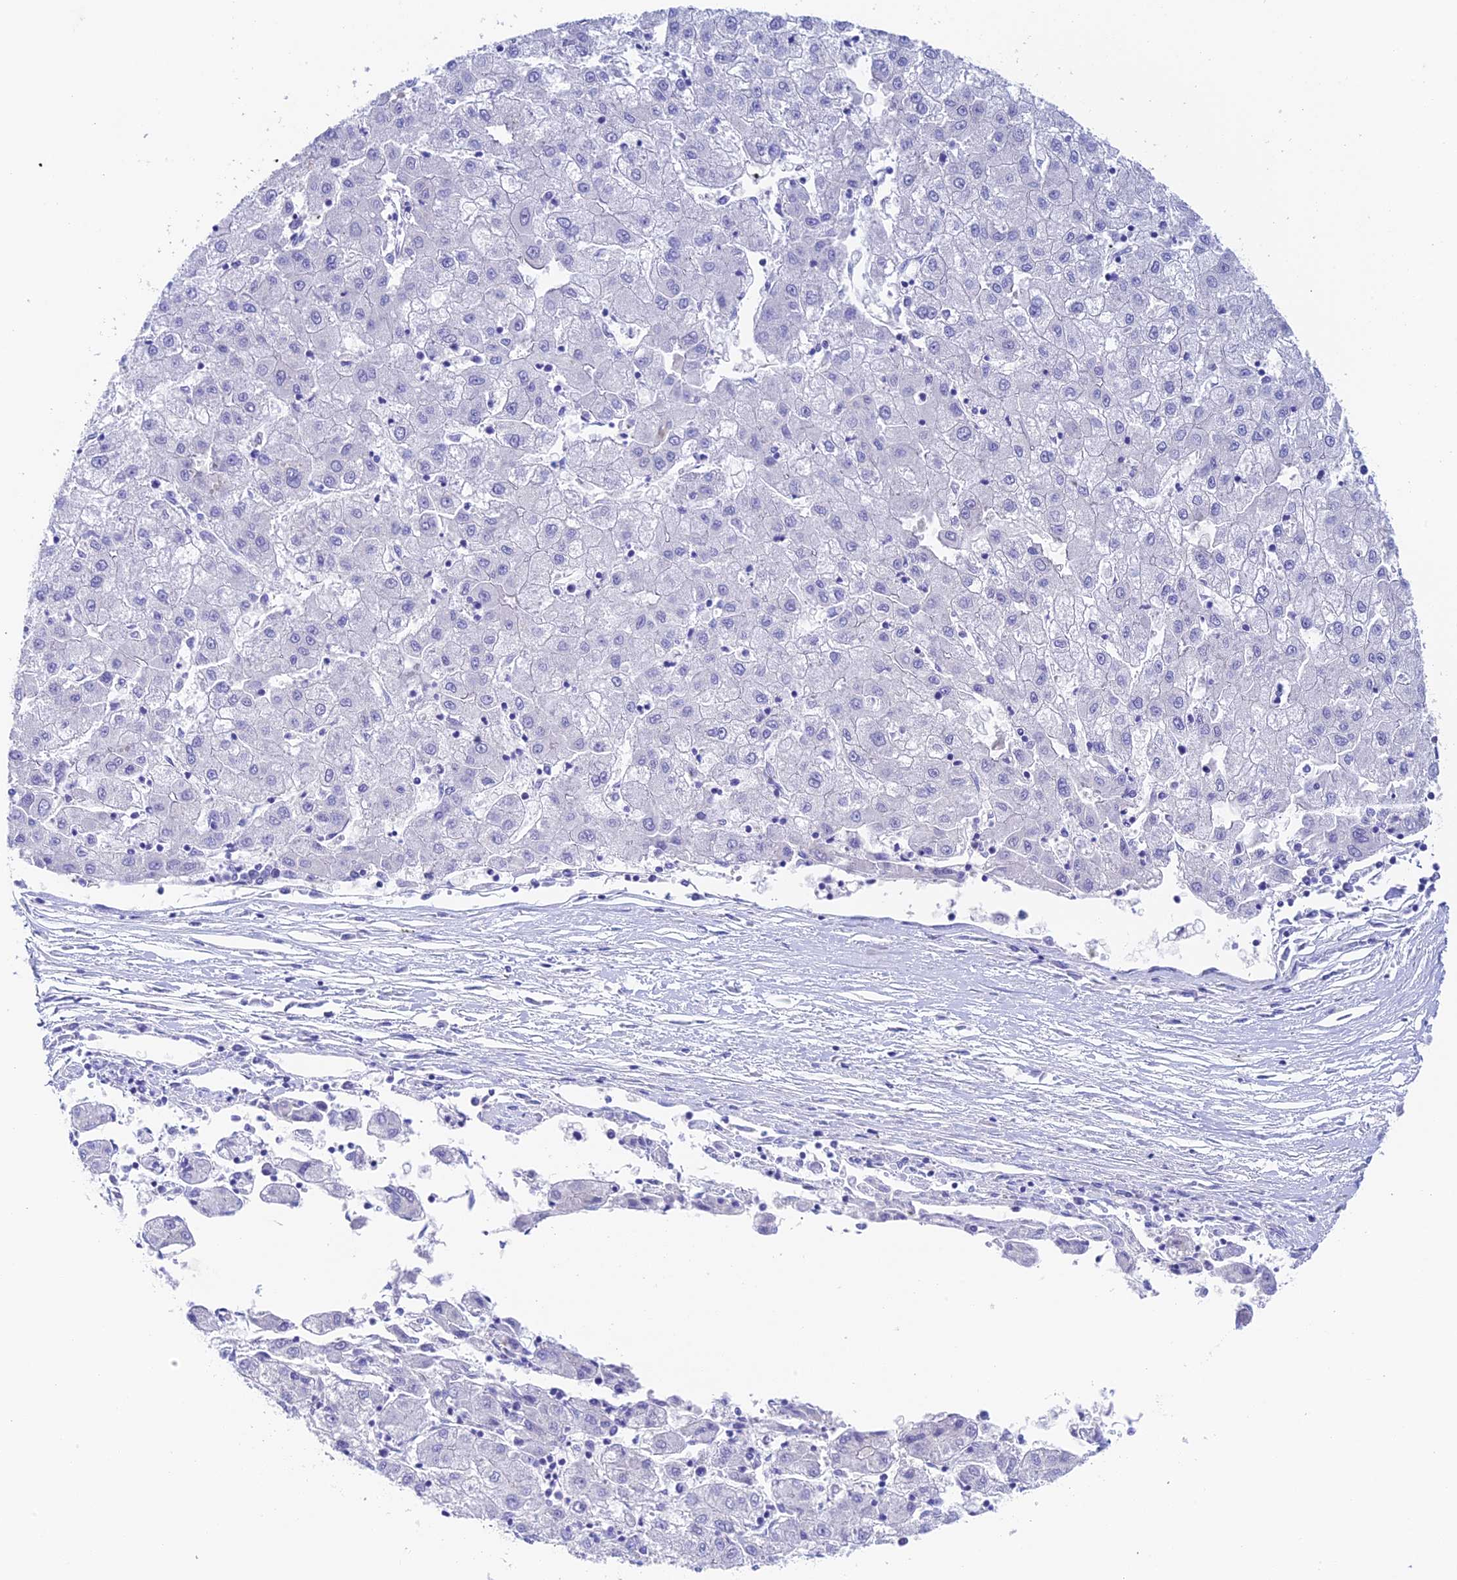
{"staining": {"intensity": "negative", "quantity": "none", "location": "none"}, "tissue": "liver cancer", "cell_type": "Tumor cells", "image_type": "cancer", "snomed": [{"axis": "morphology", "description": "Carcinoma, Hepatocellular, NOS"}, {"axis": "topography", "description": "Liver"}], "caption": "High magnification brightfield microscopy of liver cancer stained with DAB (brown) and counterstained with hematoxylin (blue): tumor cells show no significant staining.", "gene": "DUSP29", "patient": {"sex": "male", "age": 72}}